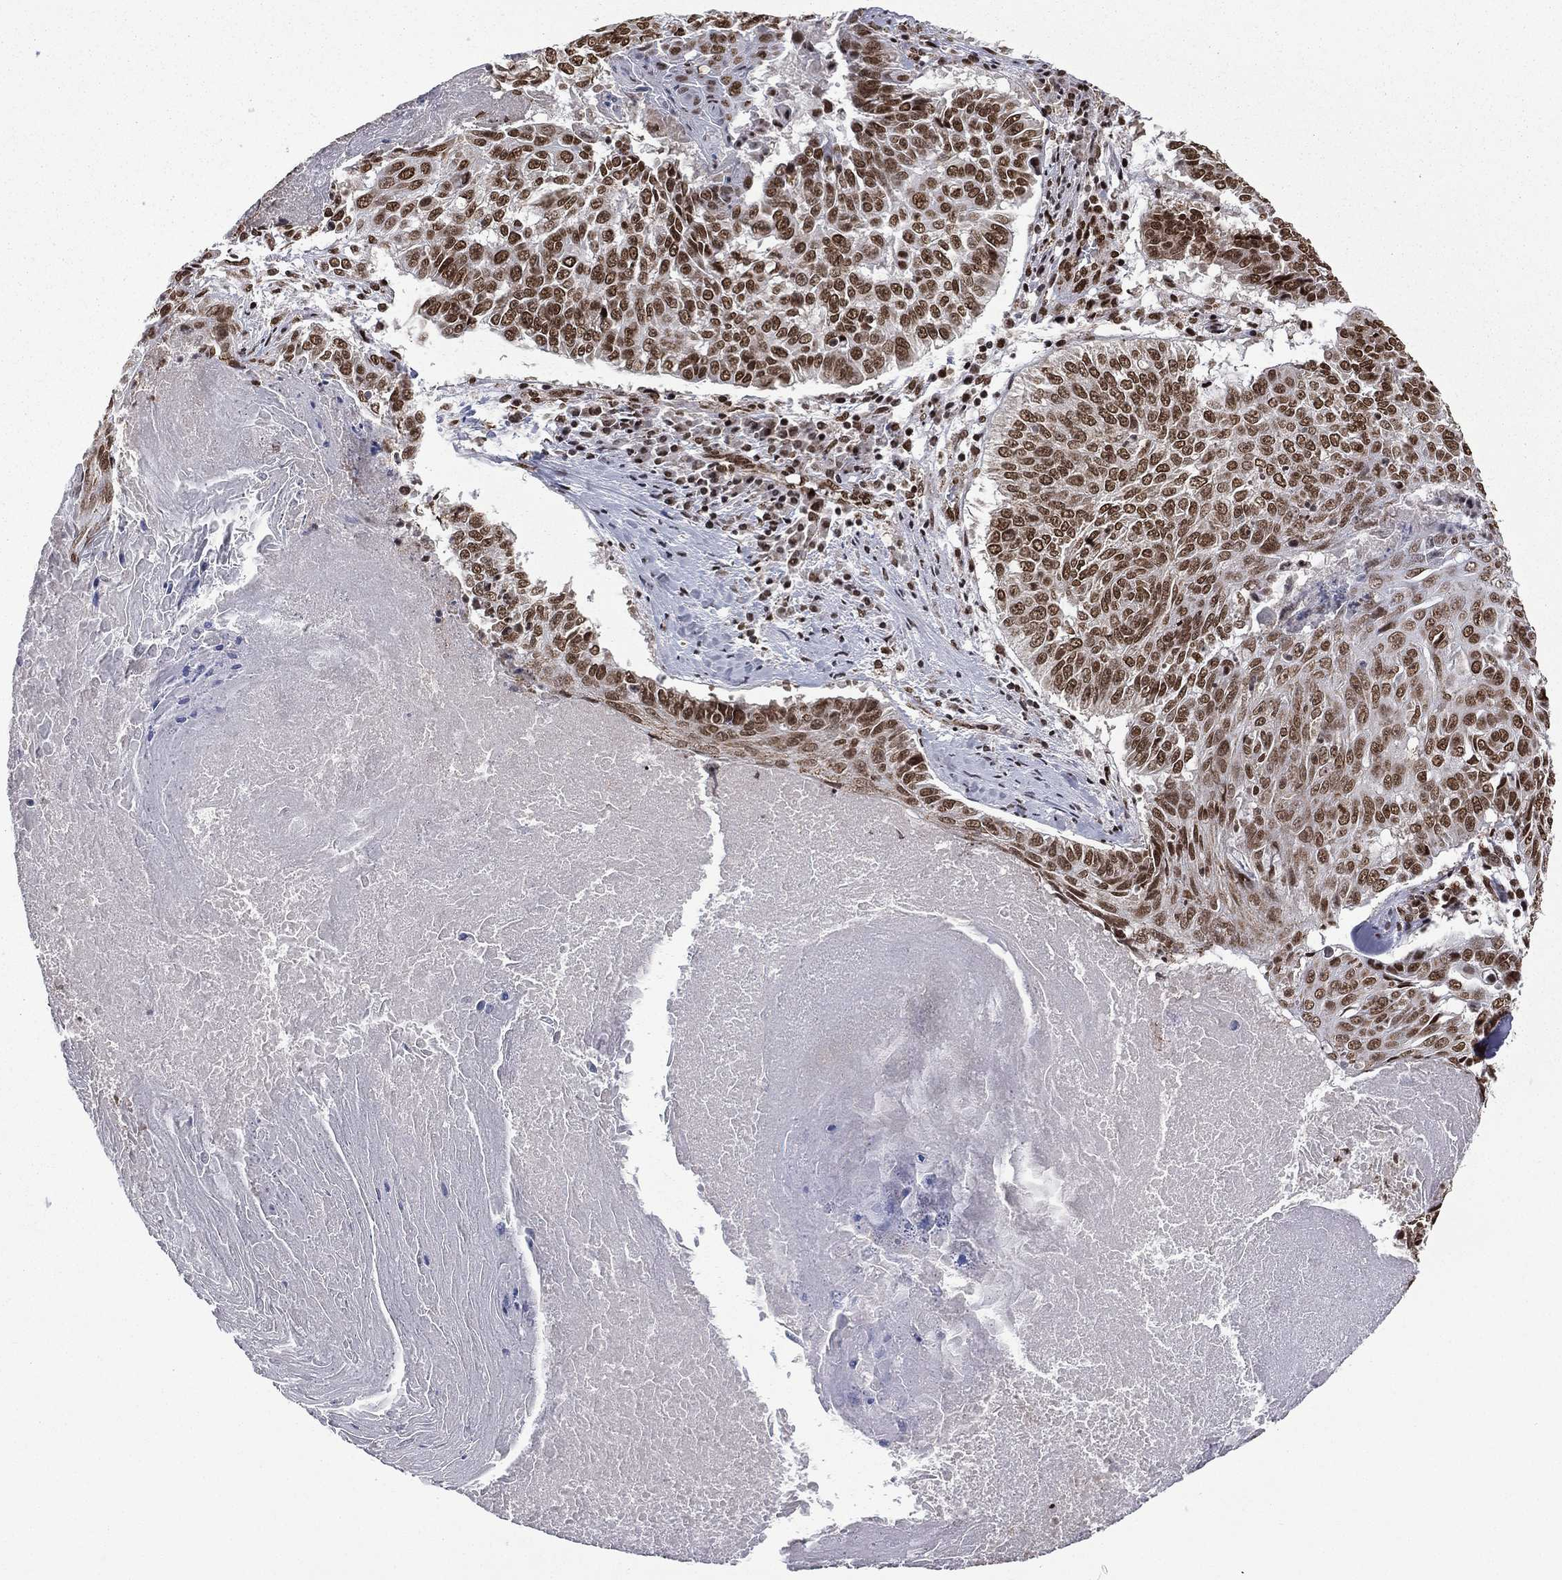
{"staining": {"intensity": "strong", "quantity": ">75%", "location": "nuclear"}, "tissue": "lung cancer", "cell_type": "Tumor cells", "image_type": "cancer", "snomed": [{"axis": "morphology", "description": "Squamous cell carcinoma, NOS"}, {"axis": "topography", "description": "Lung"}], "caption": "The micrograph reveals immunohistochemical staining of lung cancer (squamous cell carcinoma). There is strong nuclear positivity is seen in about >75% of tumor cells.", "gene": "C5orf24", "patient": {"sex": "male", "age": 64}}